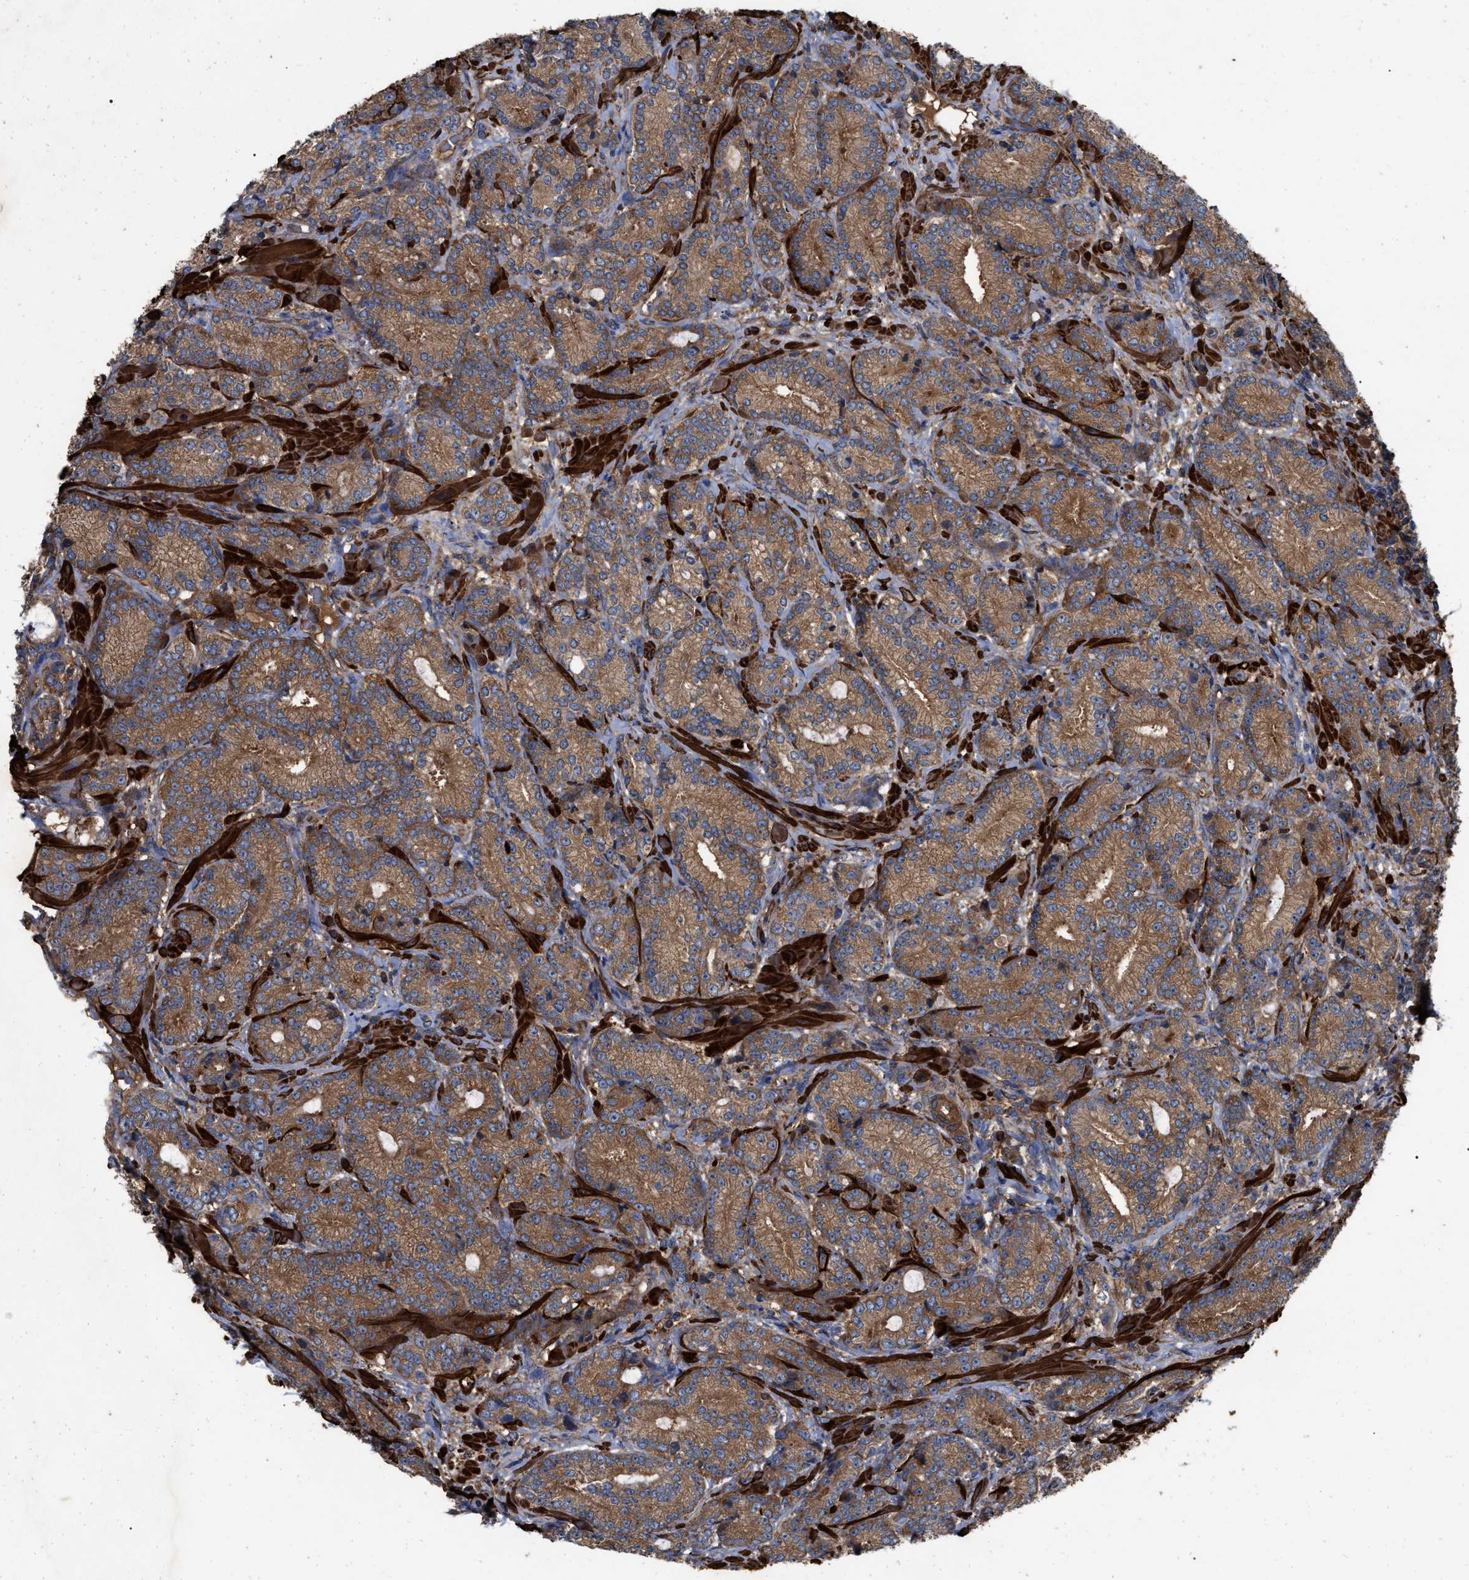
{"staining": {"intensity": "moderate", "quantity": ">75%", "location": "cytoplasmic/membranous"}, "tissue": "prostate cancer", "cell_type": "Tumor cells", "image_type": "cancer", "snomed": [{"axis": "morphology", "description": "Adenocarcinoma, High grade"}, {"axis": "topography", "description": "Prostate"}], "caption": "DAB (3,3'-diaminobenzidine) immunohistochemical staining of prostate high-grade adenocarcinoma shows moderate cytoplasmic/membranous protein positivity in about >75% of tumor cells. (DAB (3,3'-diaminobenzidine) IHC with brightfield microscopy, high magnification).", "gene": "RABEP1", "patient": {"sex": "male", "age": 61}}